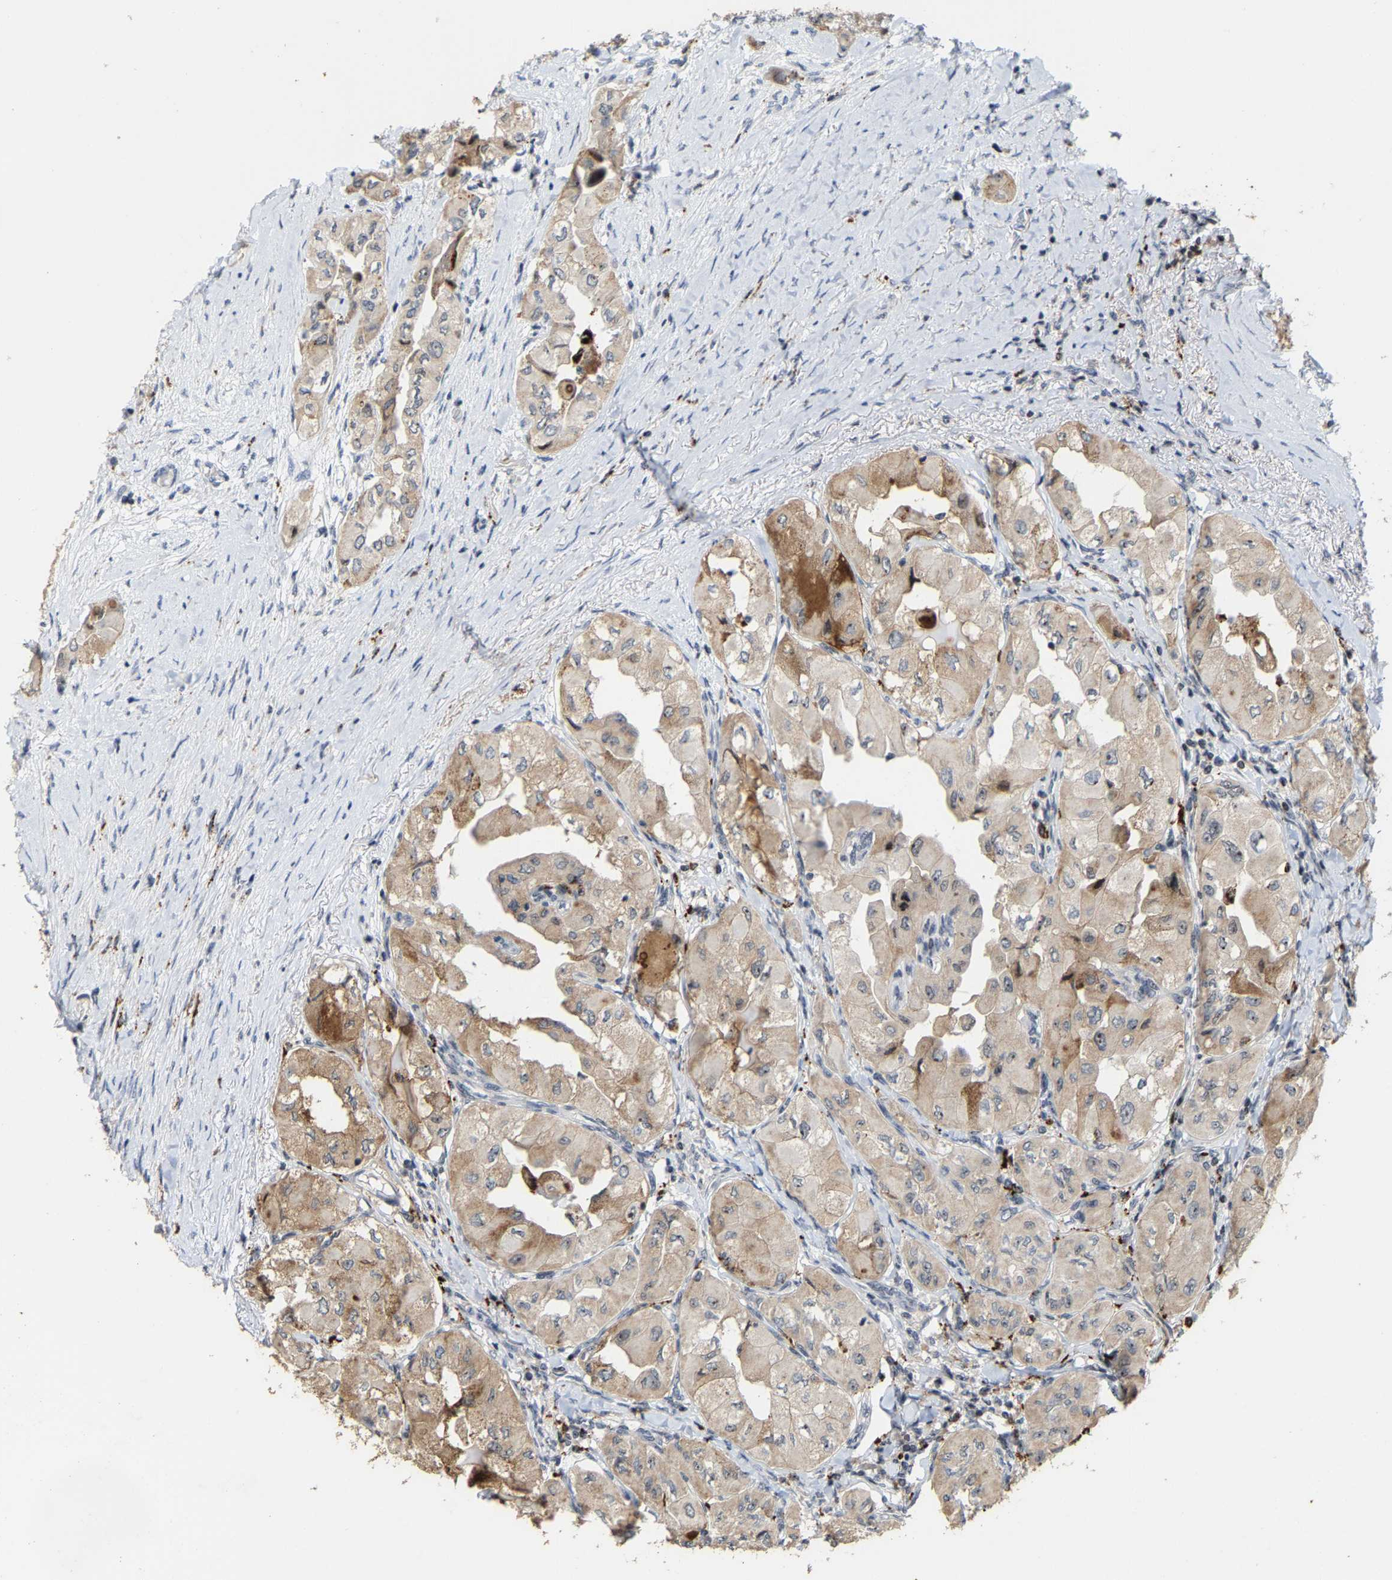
{"staining": {"intensity": "moderate", "quantity": ">75%", "location": "cytoplasmic/membranous"}, "tissue": "thyroid cancer", "cell_type": "Tumor cells", "image_type": "cancer", "snomed": [{"axis": "morphology", "description": "Papillary adenocarcinoma, NOS"}, {"axis": "topography", "description": "Thyroid gland"}], "caption": "Immunohistochemical staining of thyroid cancer (papillary adenocarcinoma) displays medium levels of moderate cytoplasmic/membranous staining in approximately >75% of tumor cells.", "gene": "NOP58", "patient": {"sex": "female", "age": 59}}